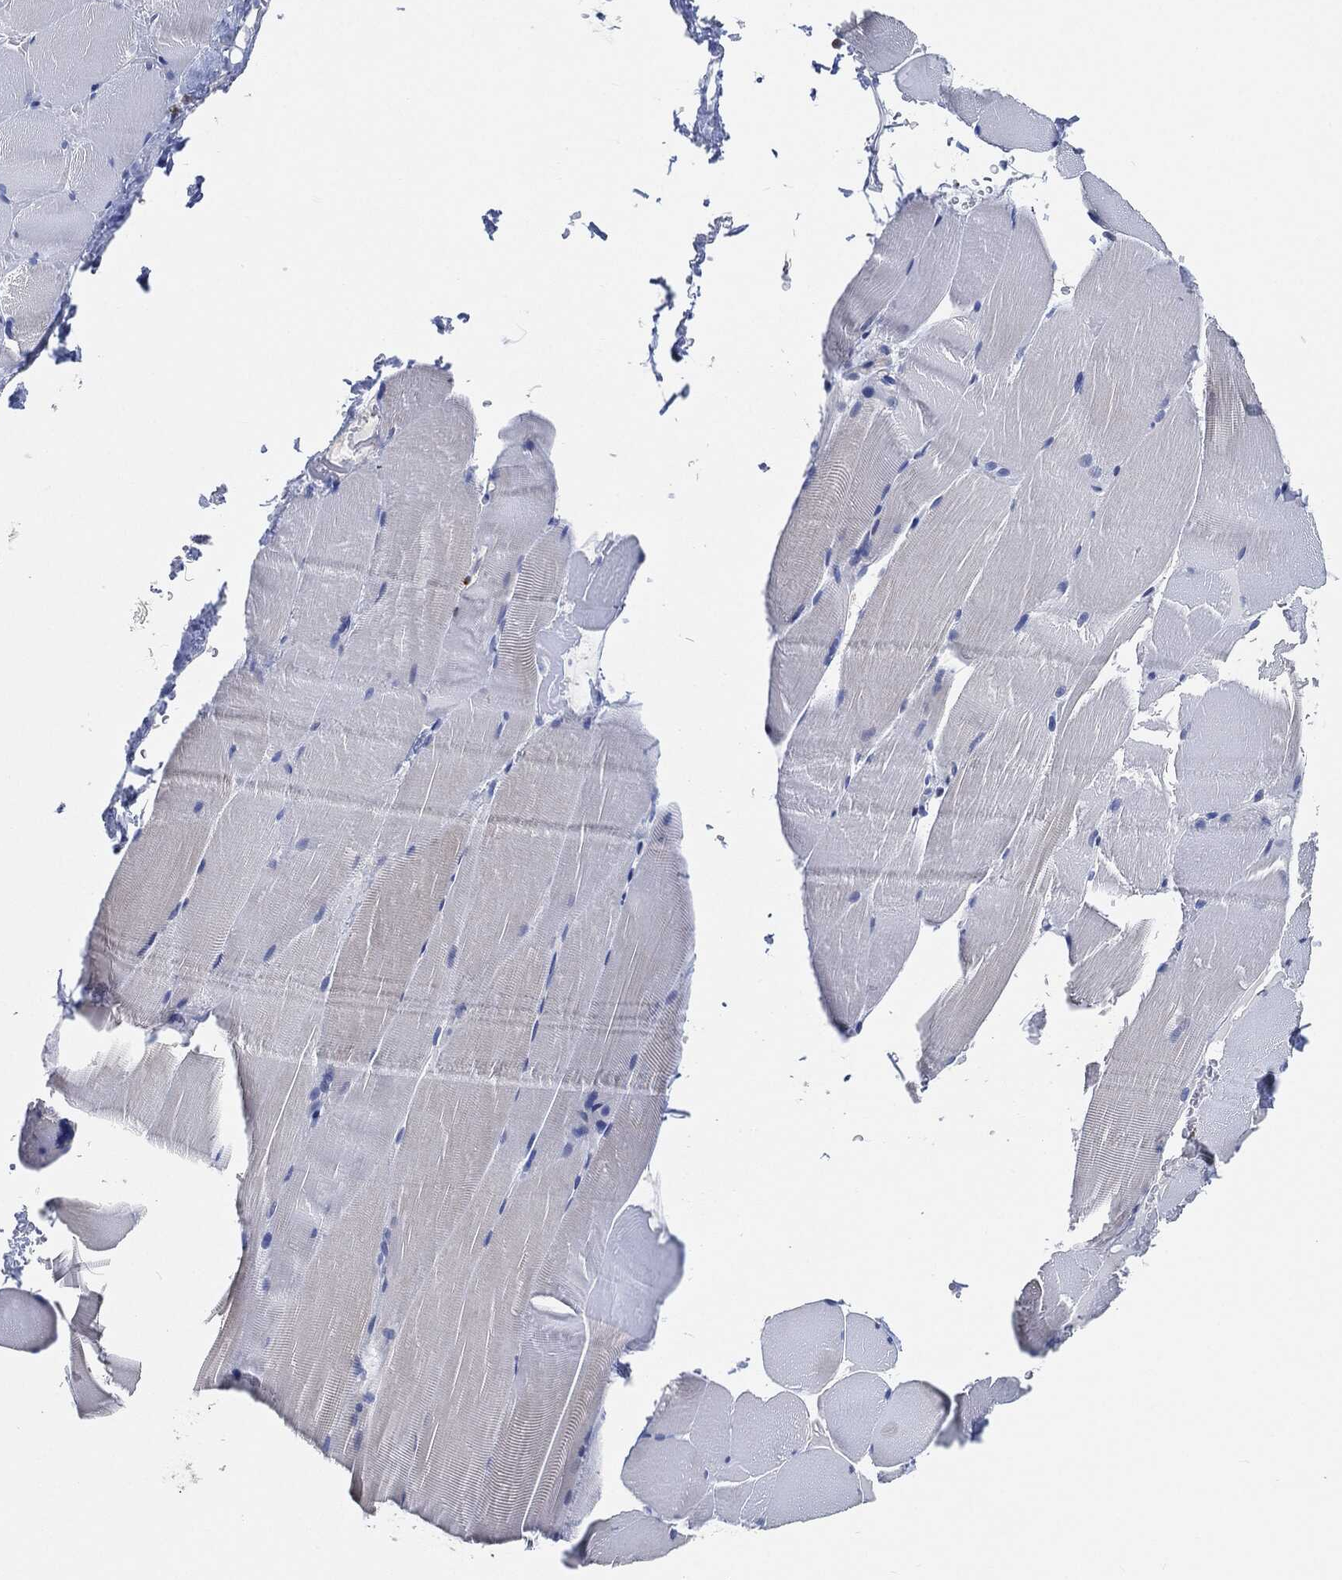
{"staining": {"intensity": "negative", "quantity": "none", "location": "none"}, "tissue": "skeletal muscle", "cell_type": "Myocytes", "image_type": "normal", "snomed": [{"axis": "morphology", "description": "Normal tissue, NOS"}, {"axis": "topography", "description": "Skeletal muscle"}], "caption": "The micrograph demonstrates no staining of myocytes in normal skeletal muscle. Nuclei are stained in blue.", "gene": "VSIG4", "patient": {"sex": "female", "age": 37}}